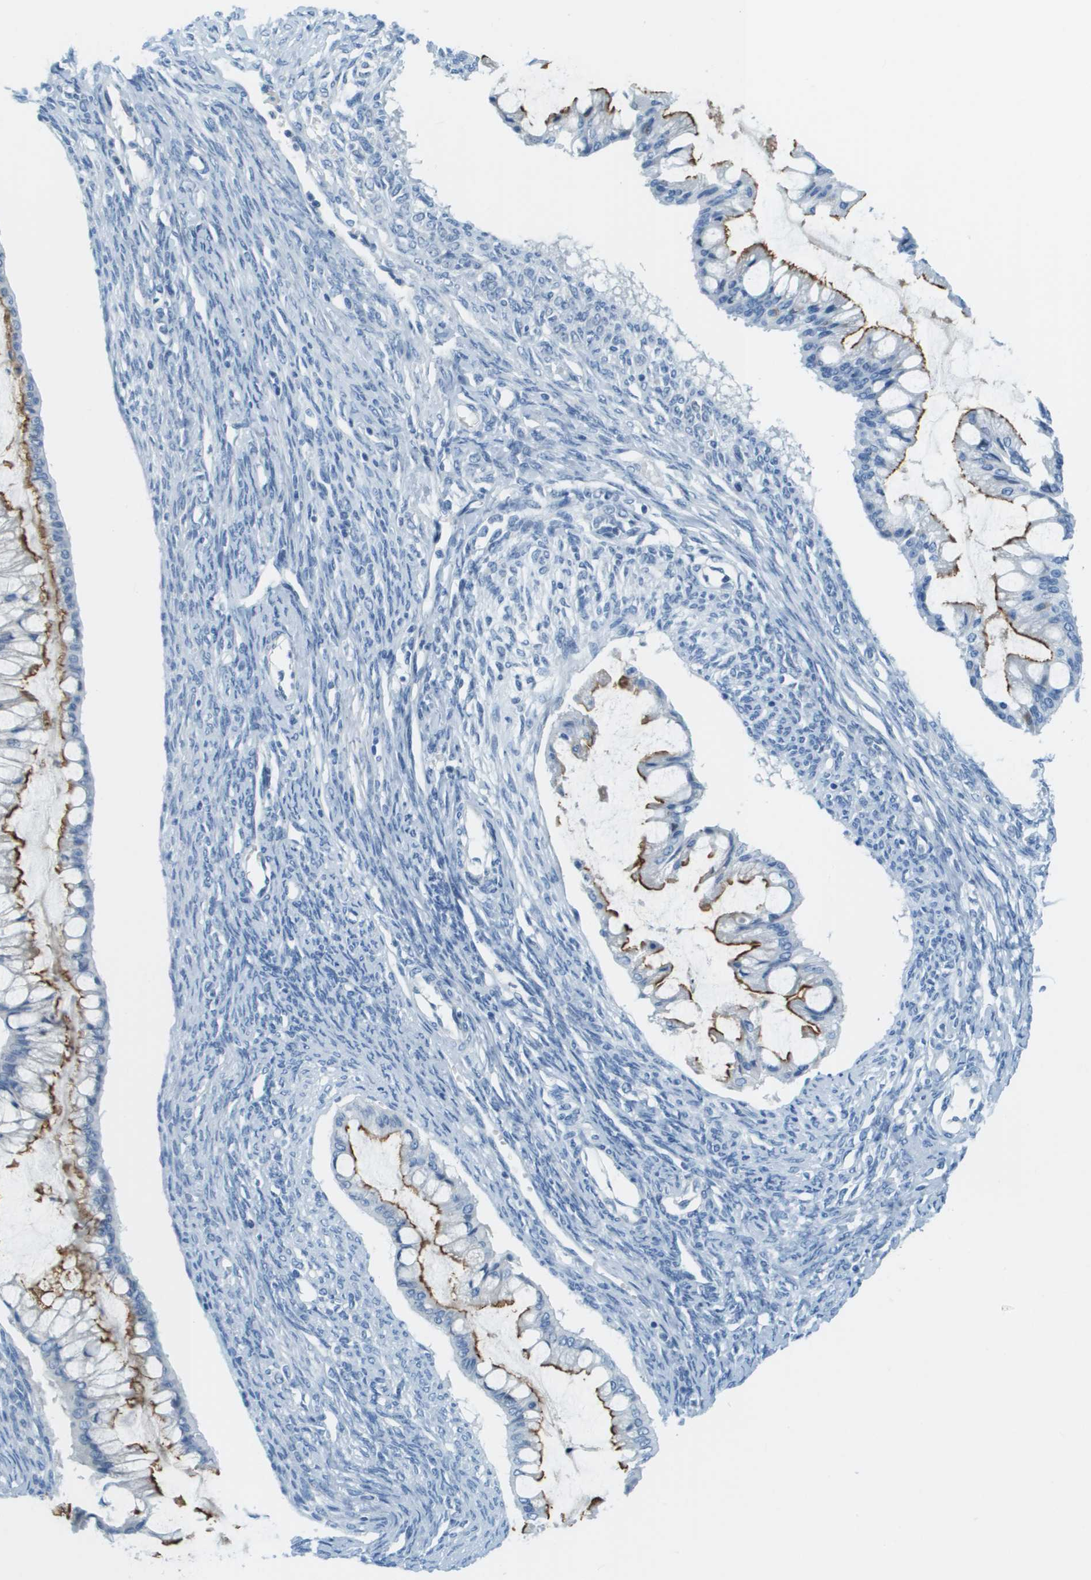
{"staining": {"intensity": "moderate", "quantity": "25%-75%", "location": "cytoplasmic/membranous"}, "tissue": "ovarian cancer", "cell_type": "Tumor cells", "image_type": "cancer", "snomed": [{"axis": "morphology", "description": "Cystadenocarcinoma, mucinous, NOS"}, {"axis": "topography", "description": "Ovary"}], "caption": "Mucinous cystadenocarcinoma (ovarian) stained with a protein marker shows moderate staining in tumor cells.", "gene": "CDHR2", "patient": {"sex": "female", "age": 73}}